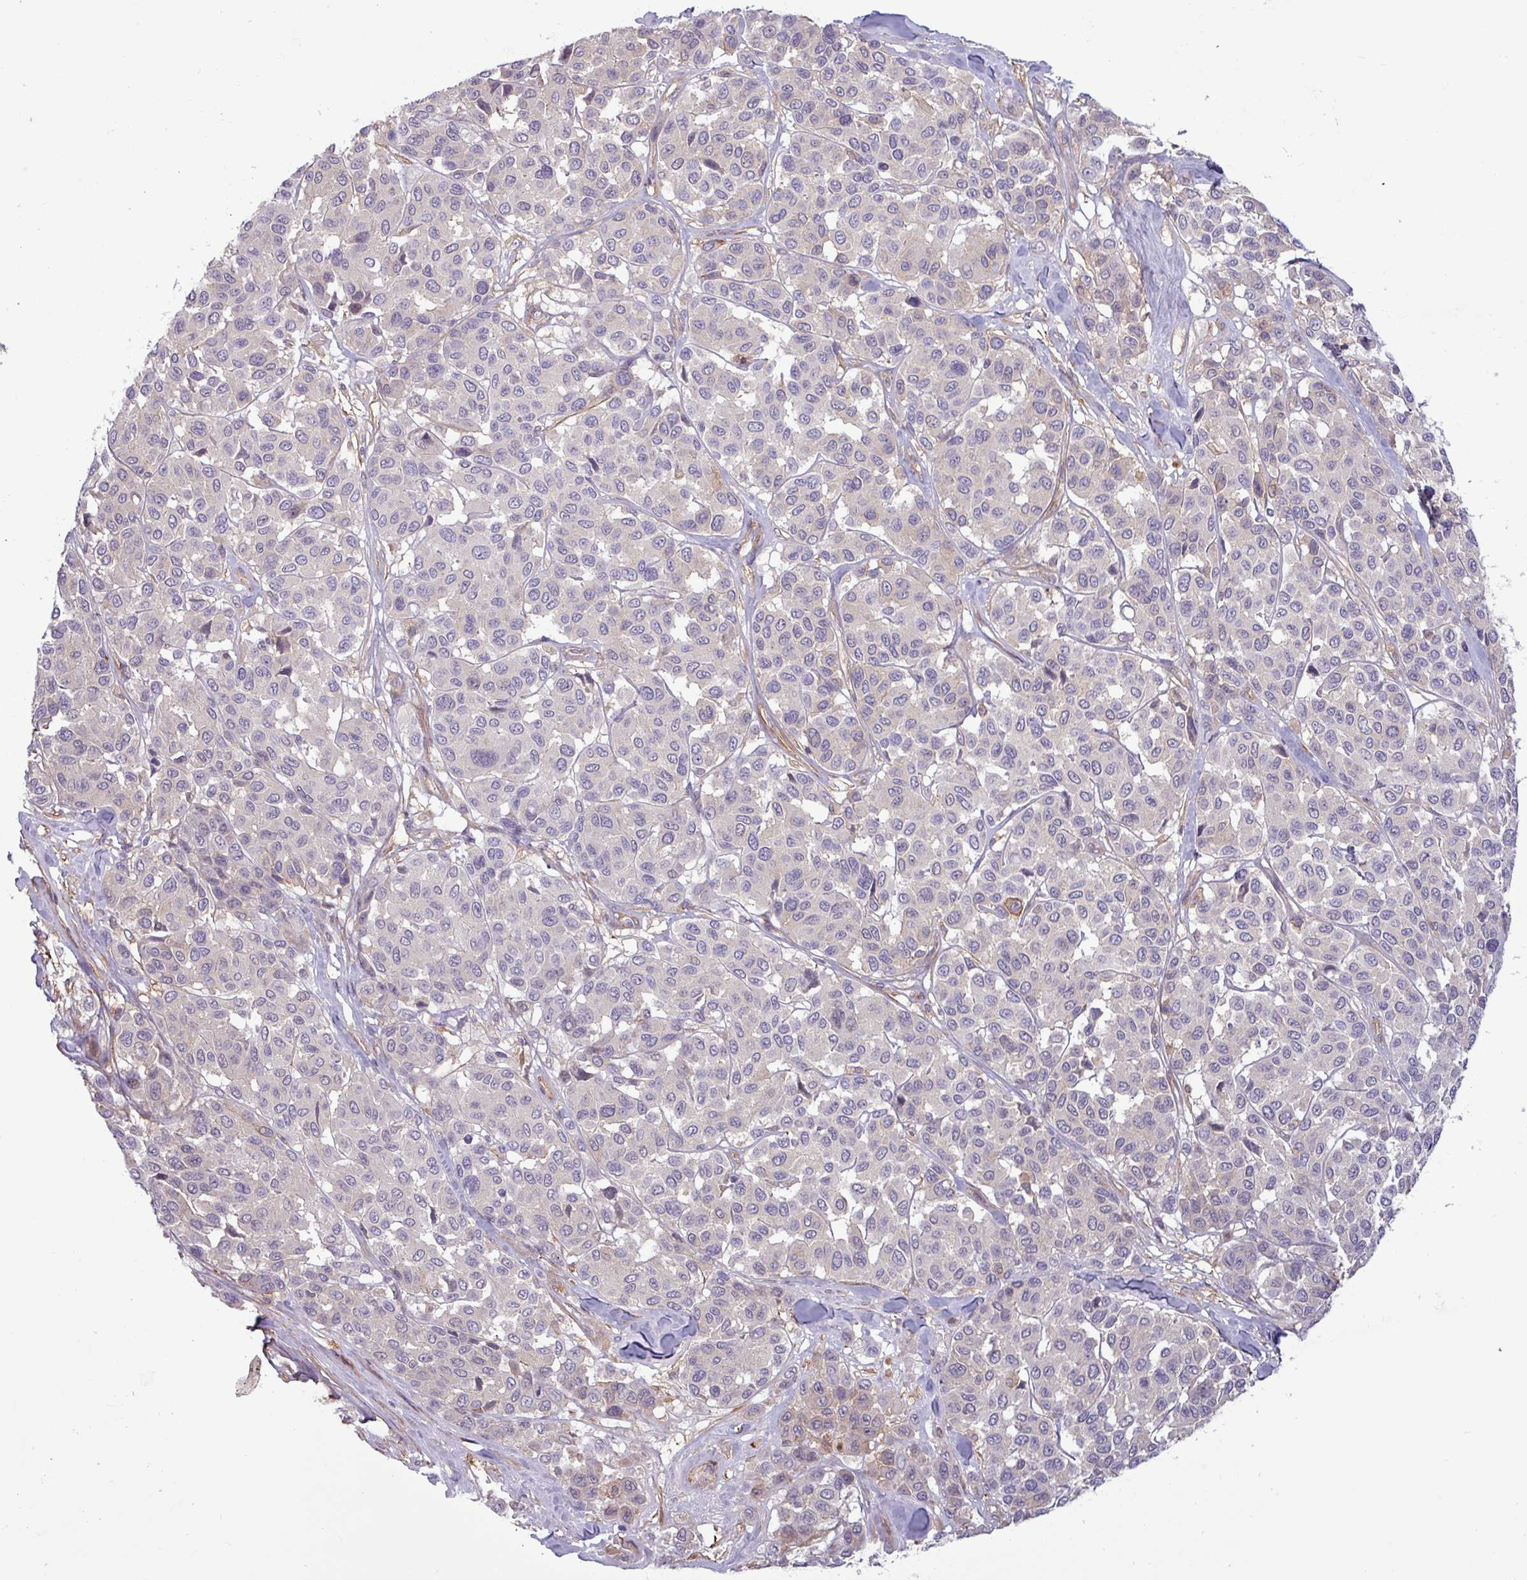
{"staining": {"intensity": "negative", "quantity": "none", "location": "none"}, "tissue": "melanoma", "cell_type": "Tumor cells", "image_type": "cancer", "snomed": [{"axis": "morphology", "description": "Malignant melanoma, NOS"}, {"axis": "topography", "description": "Skin"}], "caption": "Human malignant melanoma stained for a protein using IHC displays no positivity in tumor cells.", "gene": "PCED1A", "patient": {"sex": "female", "age": 66}}